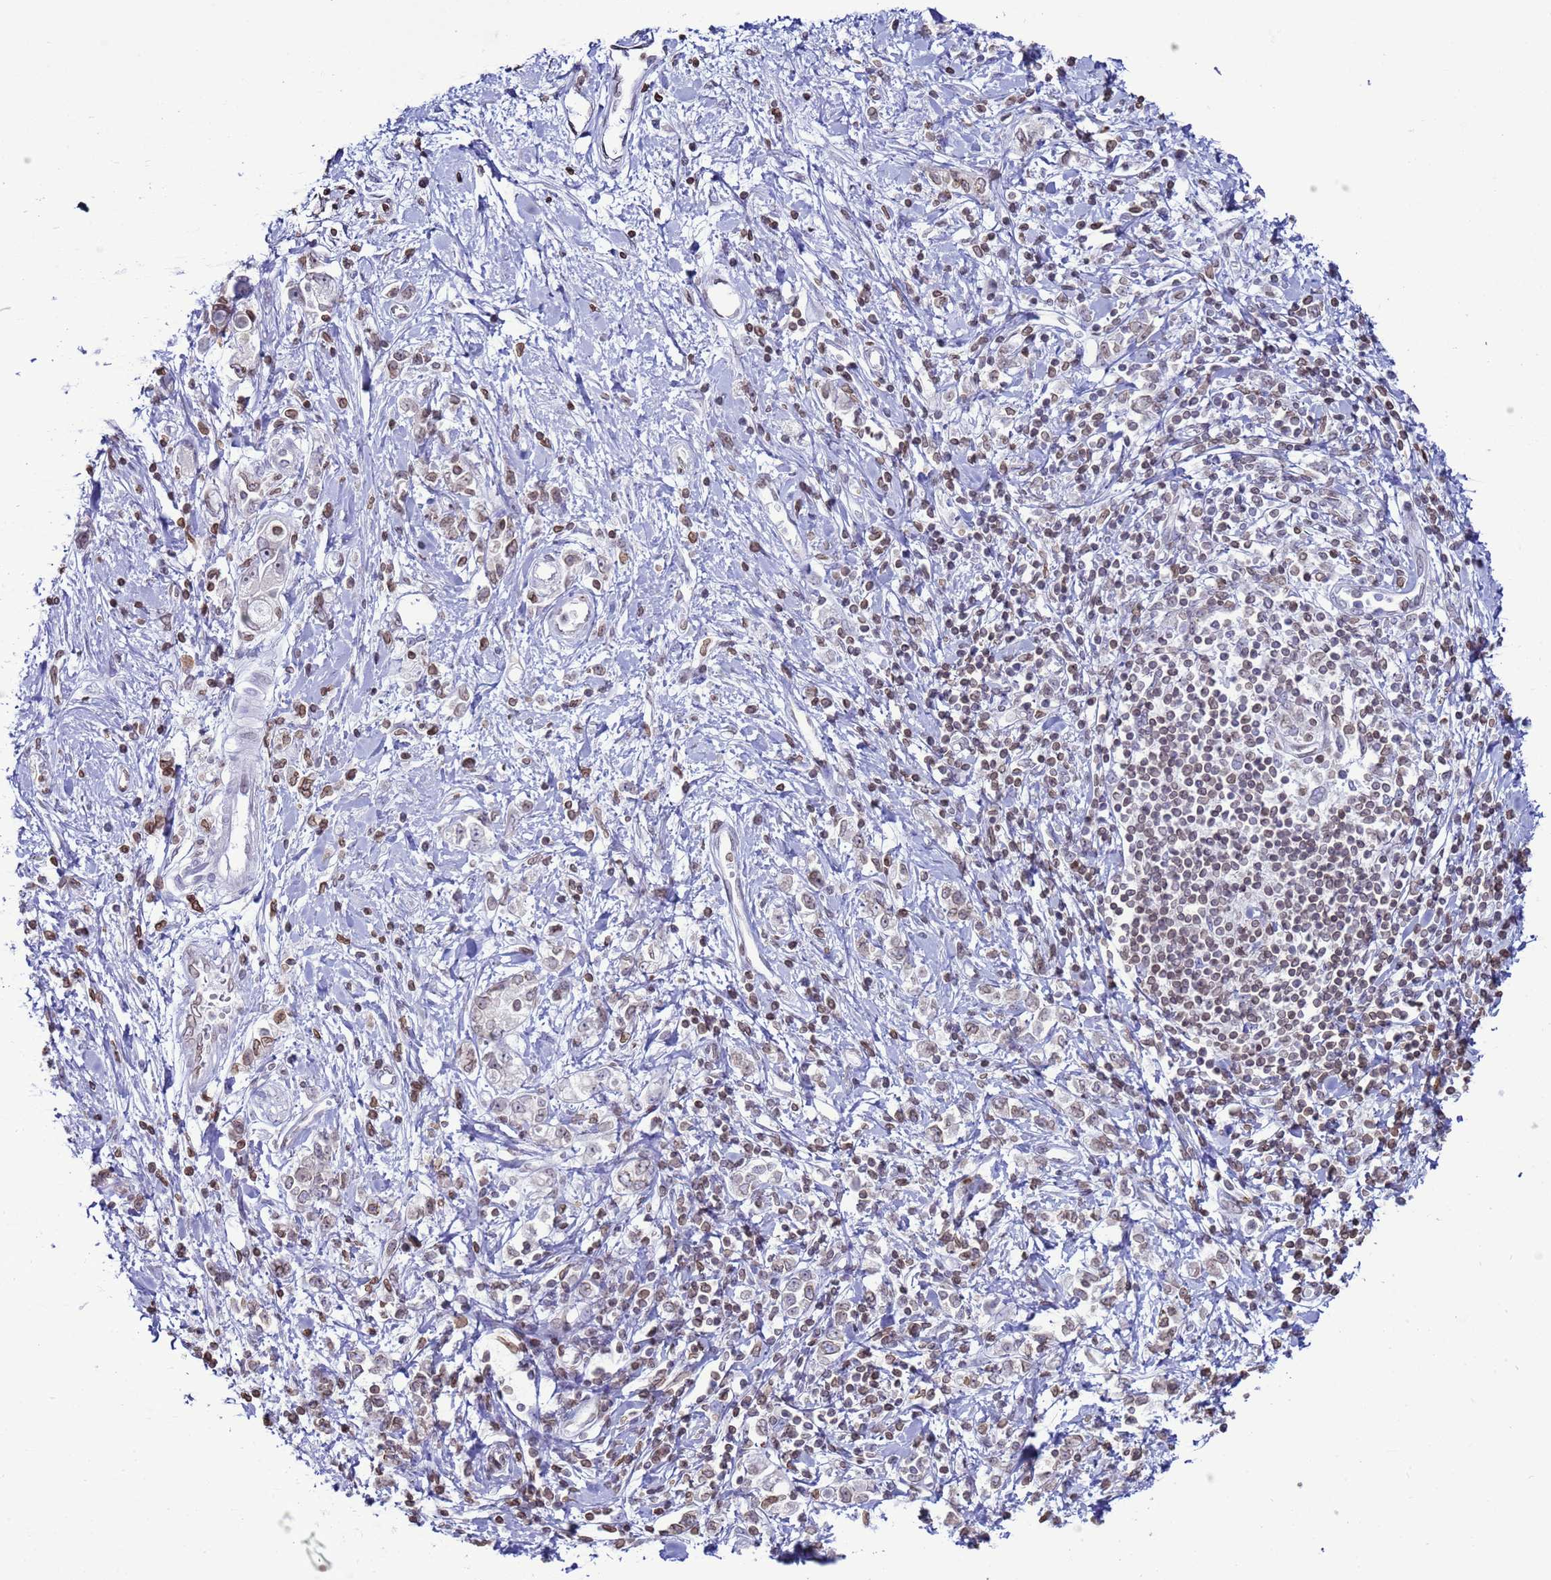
{"staining": {"intensity": "weak", "quantity": "<25%", "location": "nuclear"}, "tissue": "stomach cancer", "cell_type": "Tumor cells", "image_type": "cancer", "snomed": [{"axis": "morphology", "description": "Adenocarcinoma, NOS"}, {"axis": "topography", "description": "Stomach"}], "caption": "An immunohistochemistry photomicrograph of adenocarcinoma (stomach) is shown. There is no staining in tumor cells of adenocarcinoma (stomach).", "gene": "DHX37", "patient": {"sex": "female", "age": 76}}